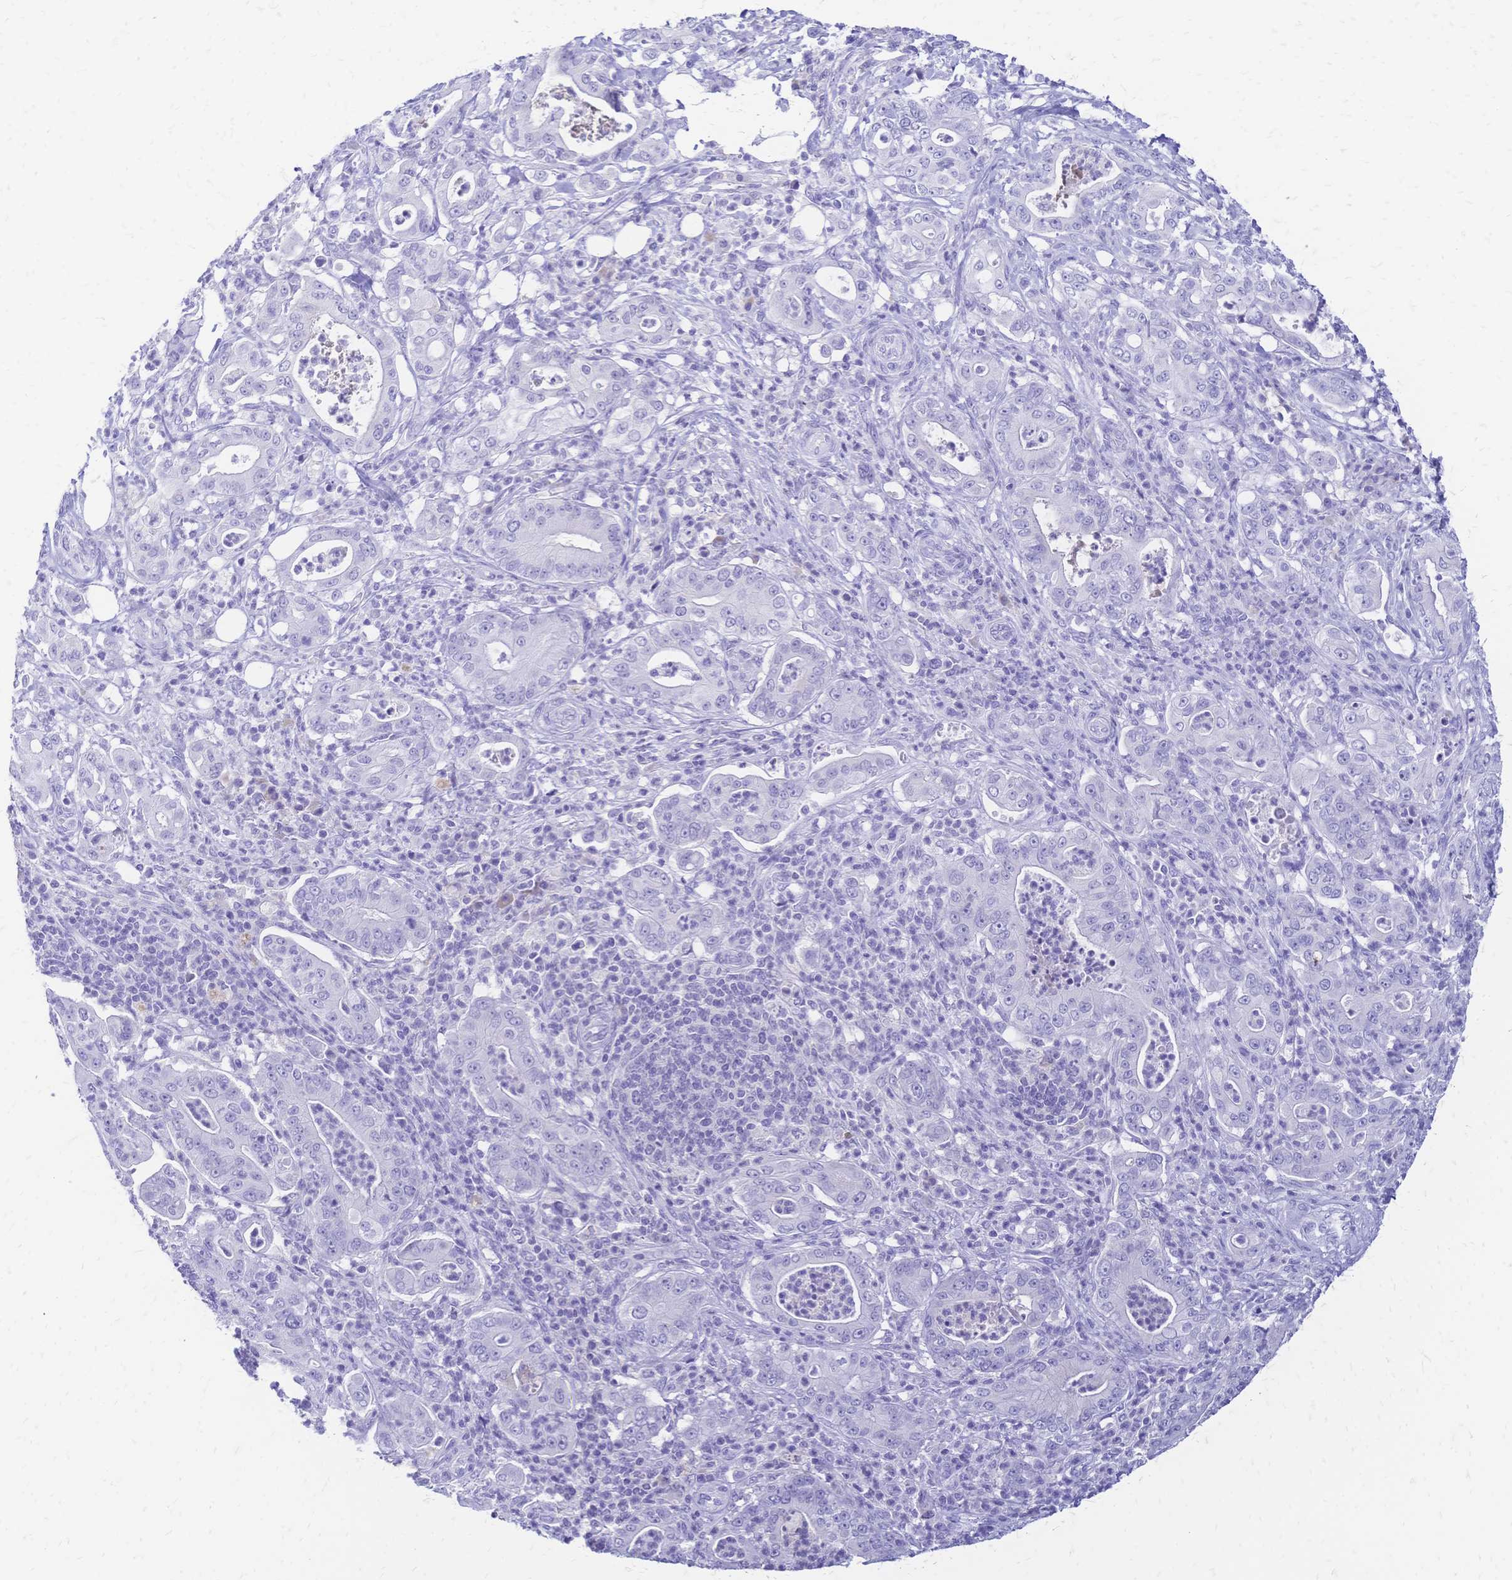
{"staining": {"intensity": "negative", "quantity": "none", "location": "none"}, "tissue": "pancreatic cancer", "cell_type": "Tumor cells", "image_type": "cancer", "snomed": [{"axis": "morphology", "description": "Adenocarcinoma, NOS"}, {"axis": "topography", "description": "Pancreas"}], "caption": "Image shows no significant protein positivity in tumor cells of adenocarcinoma (pancreatic).", "gene": "FA2H", "patient": {"sex": "male", "age": 71}}